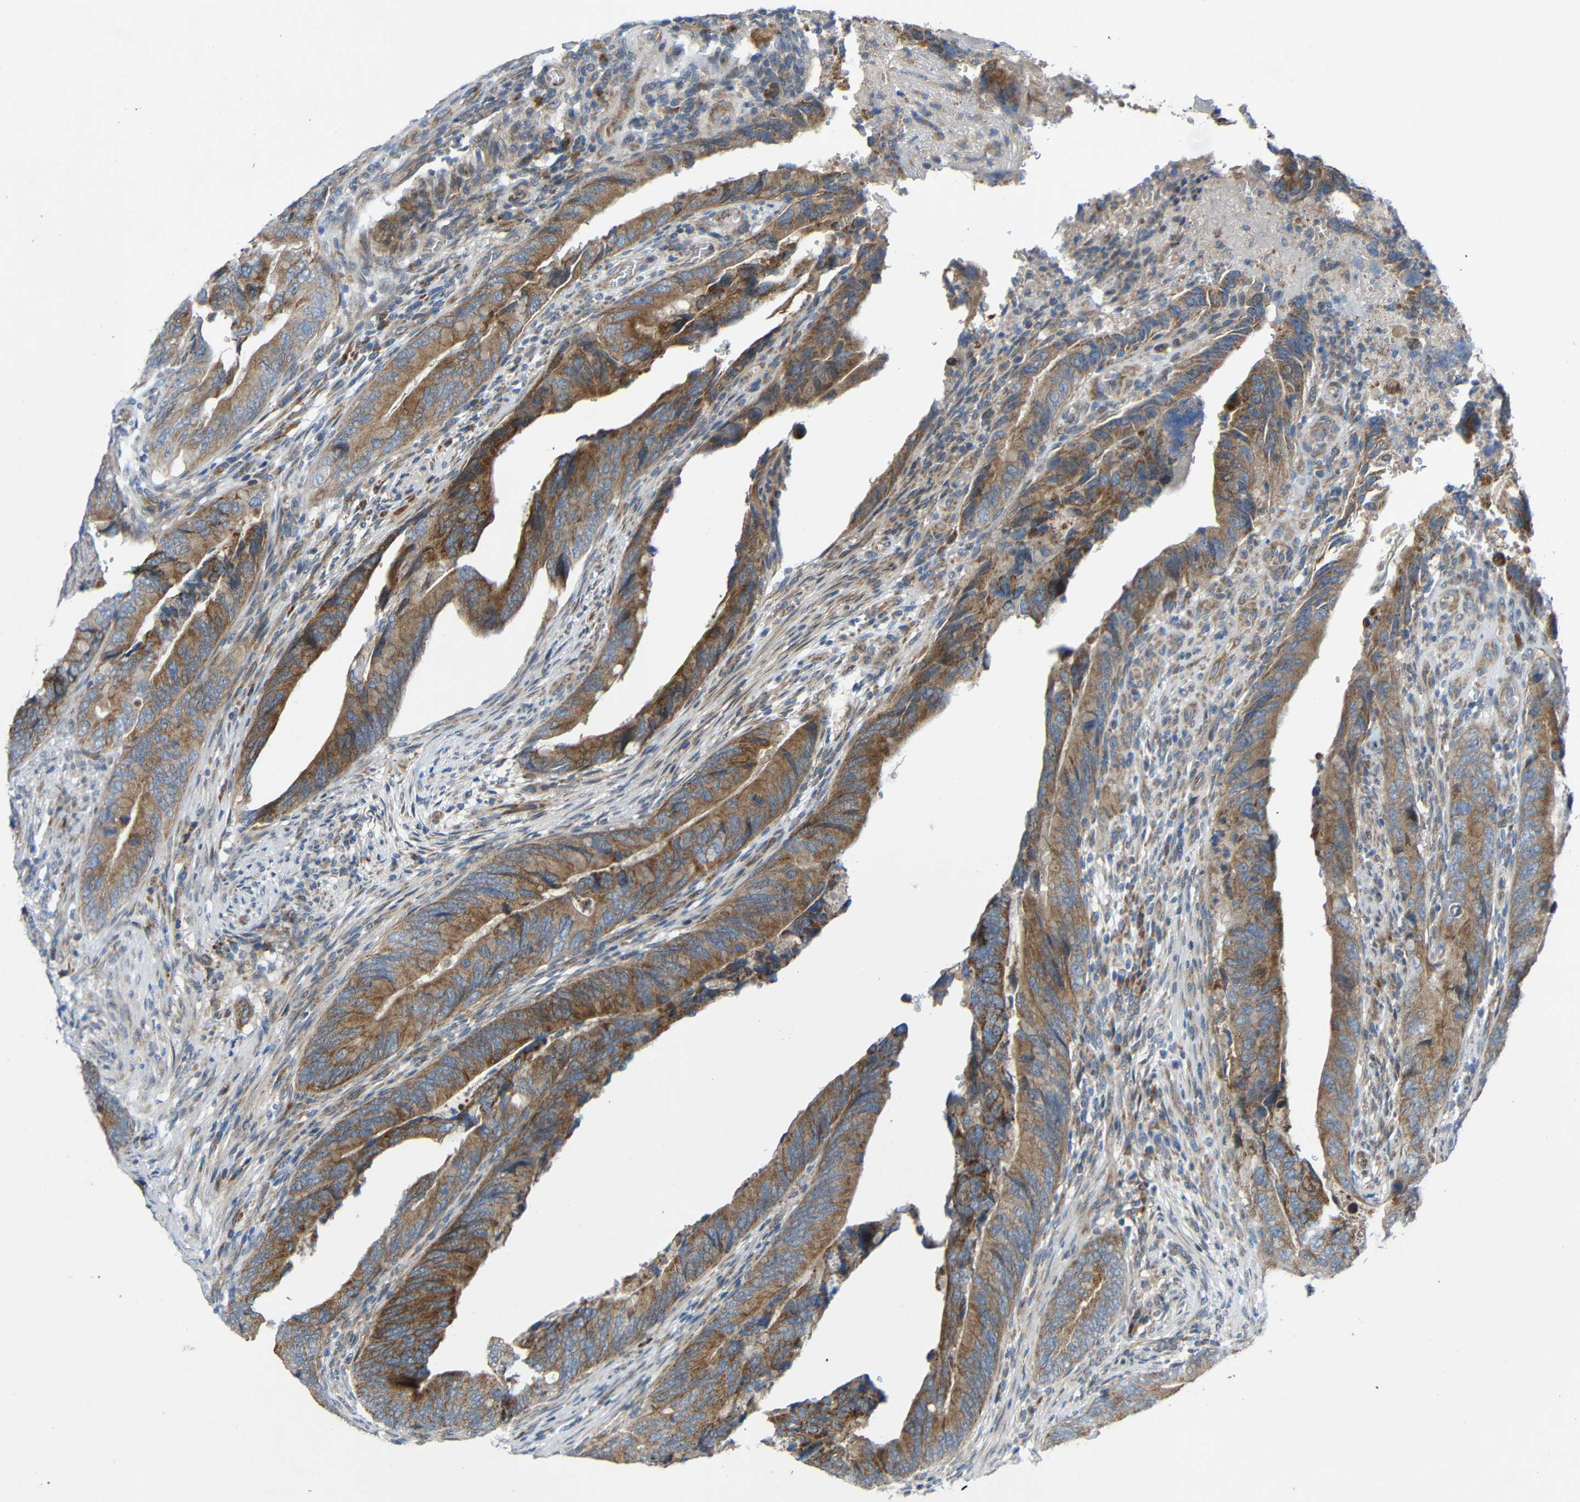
{"staining": {"intensity": "moderate", "quantity": ">75%", "location": "cytoplasmic/membranous"}, "tissue": "colorectal cancer", "cell_type": "Tumor cells", "image_type": "cancer", "snomed": [{"axis": "morphology", "description": "Normal tissue, NOS"}, {"axis": "morphology", "description": "Adenocarcinoma, NOS"}, {"axis": "topography", "description": "Colon"}], "caption": "Approximately >75% of tumor cells in human adenocarcinoma (colorectal) display moderate cytoplasmic/membranous protein positivity as visualized by brown immunohistochemical staining.", "gene": "TMEM25", "patient": {"sex": "male", "age": 56}}